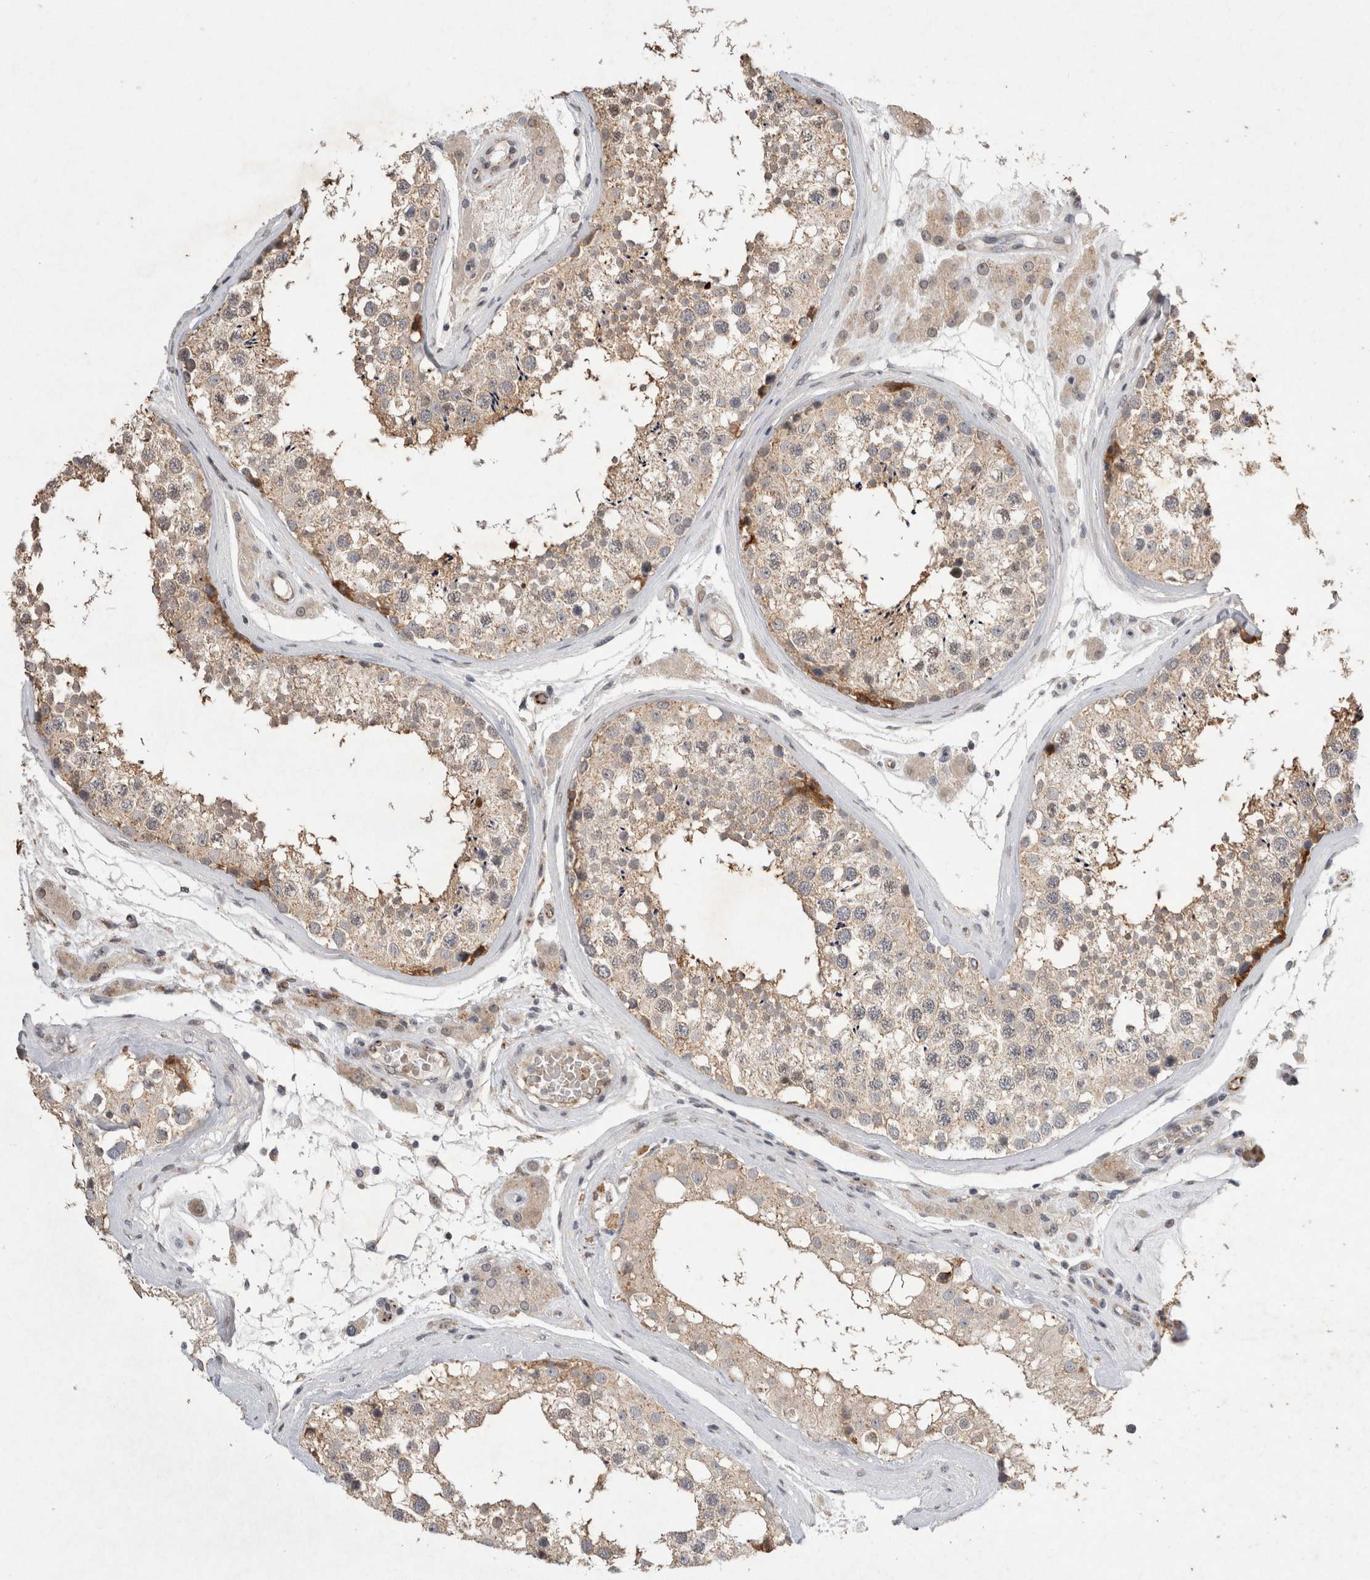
{"staining": {"intensity": "moderate", "quantity": ">75%", "location": "cytoplasmic/membranous,nuclear"}, "tissue": "testis", "cell_type": "Cells in seminiferous ducts", "image_type": "normal", "snomed": [{"axis": "morphology", "description": "Normal tissue, NOS"}, {"axis": "topography", "description": "Testis"}], "caption": "An image of testis stained for a protein exhibits moderate cytoplasmic/membranous,nuclear brown staining in cells in seminiferous ducts. The protein is stained brown, and the nuclei are stained in blue (DAB IHC with brightfield microscopy, high magnification).", "gene": "STK11", "patient": {"sex": "male", "age": 46}}